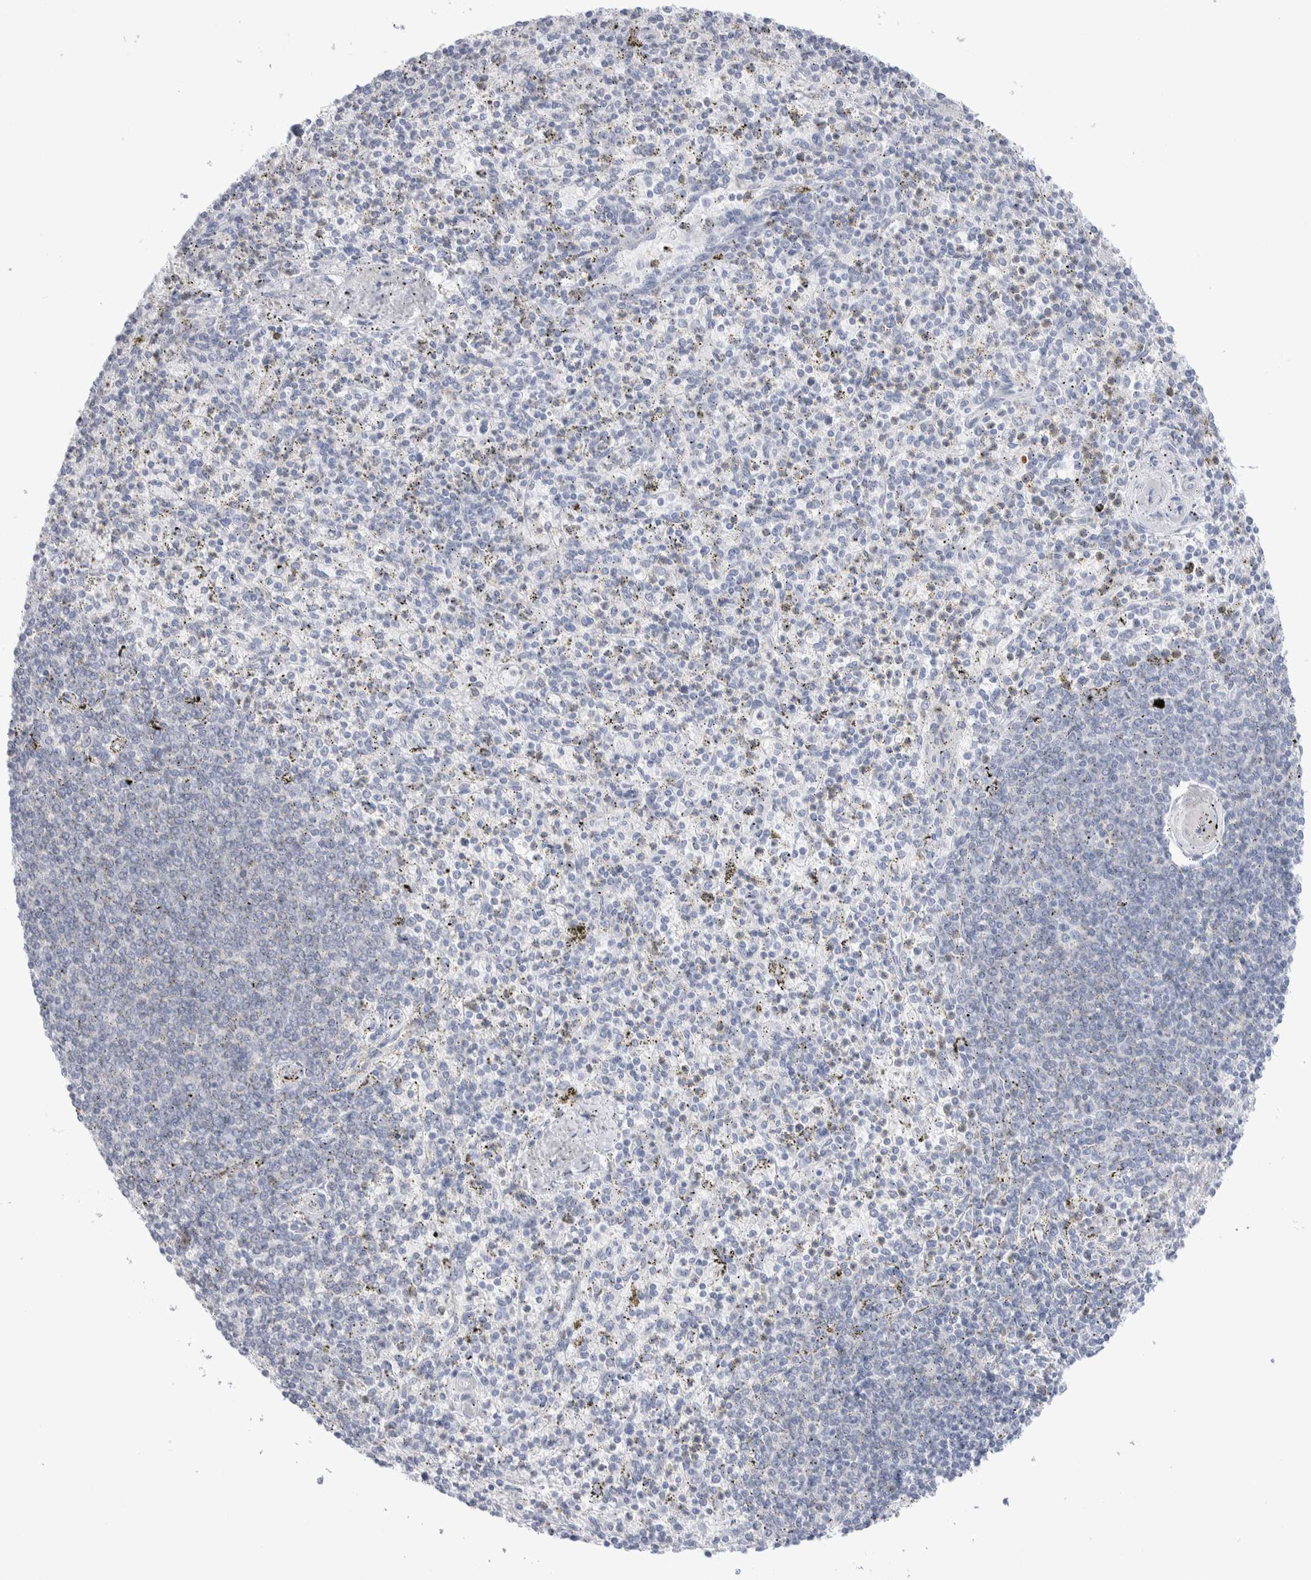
{"staining": {"intensity": "negative", "quantity": "none", "location": "none"}, "tissue": "spleen", "cell_type": "Cells in red pulp", "image_type": "normal", "snomed": [{"axis": "morphology", "description": "Normal tissue, NOS"}, {"axis": "topography", "description": "Spleen"}], "caption": "A micrograph of spleen stained for a protein demonstrates no brown staining in cells in red pulp.", "gene": "GDA", "patient": {"sex": "male", "age": 72}}